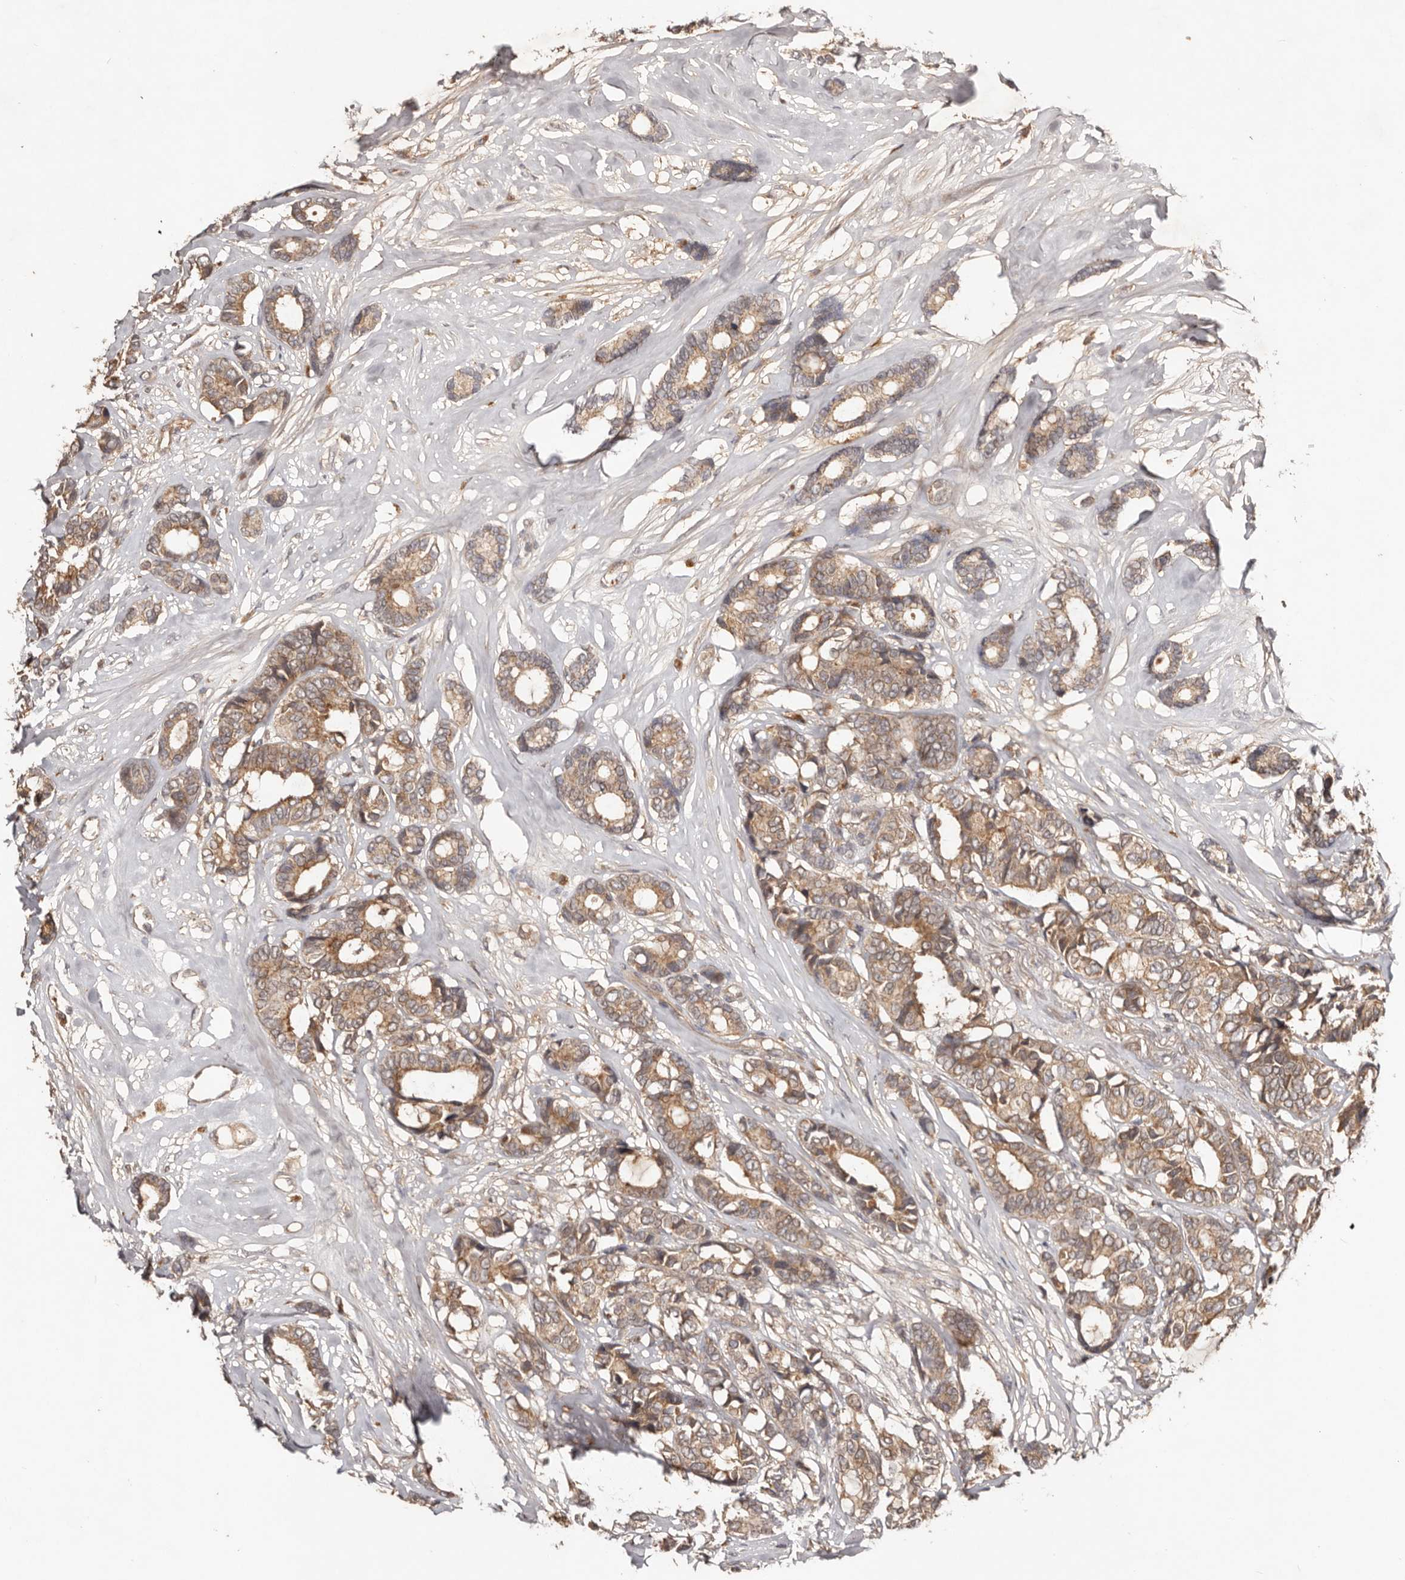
{"staining": {"intensity": "moderate", "quantity": ">75%", "location": "cytoplasmic/membranous"}, "tissue": "breast cancer", "cell_type": "Tumor cells", "image_type": "cancer", "snomed": [{"axis": "morphology", "description": "Duct carcinoma"}, {"axis": "topography", "description": "Breast"}], "caption": "An IHC photomicrograph of neoplastic tissue is shown. Protein staining in brown highlights moderate cytoplasmic/membranous positivity in breast cancer (invasive ductal carcinoma) within tumor cells.", "gene": "PKIB", "patient": {"sex": "female", "age": 87}}